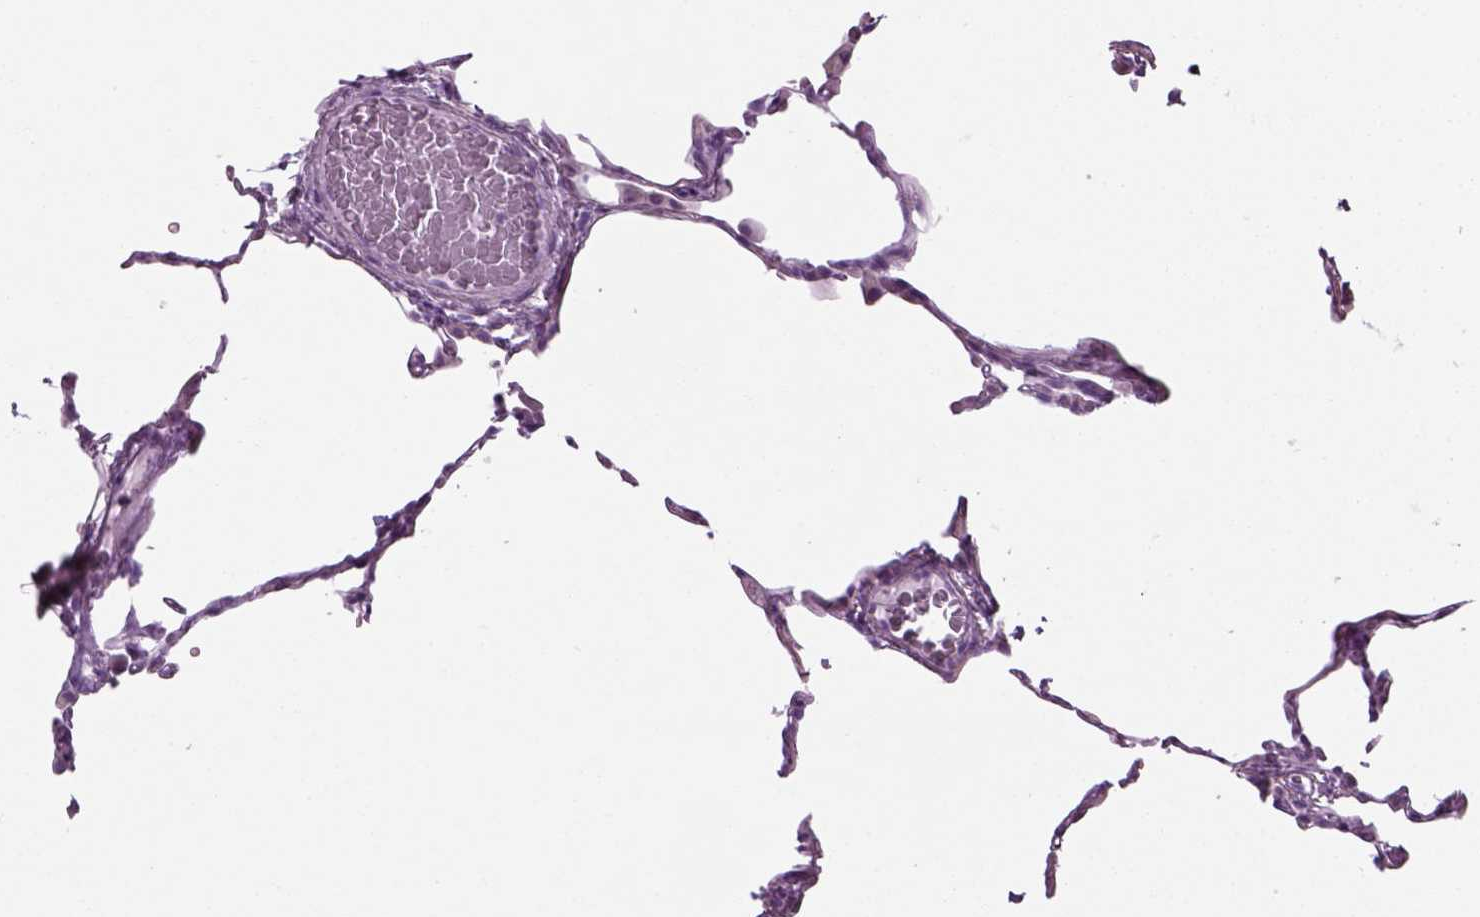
{"staining": {"intensity": "negative", "quantity": "none", "location": "none"}, "tissue": "lung", "cell_type": "Alveolar cells", "image_type": "normal", "snomed": [{"axis": "morphology", "description": "Normal tissue, NOS"}, {"axis": "topography", "description": "Lung"}], "caption": "High power microscopy histopathology image of an immunohistochemistry image of unremarkable lung, revealing no significant expression in alveolar cells.", "gene": "CIBAR2", "patient": {"sex": "female", "age": 57}}